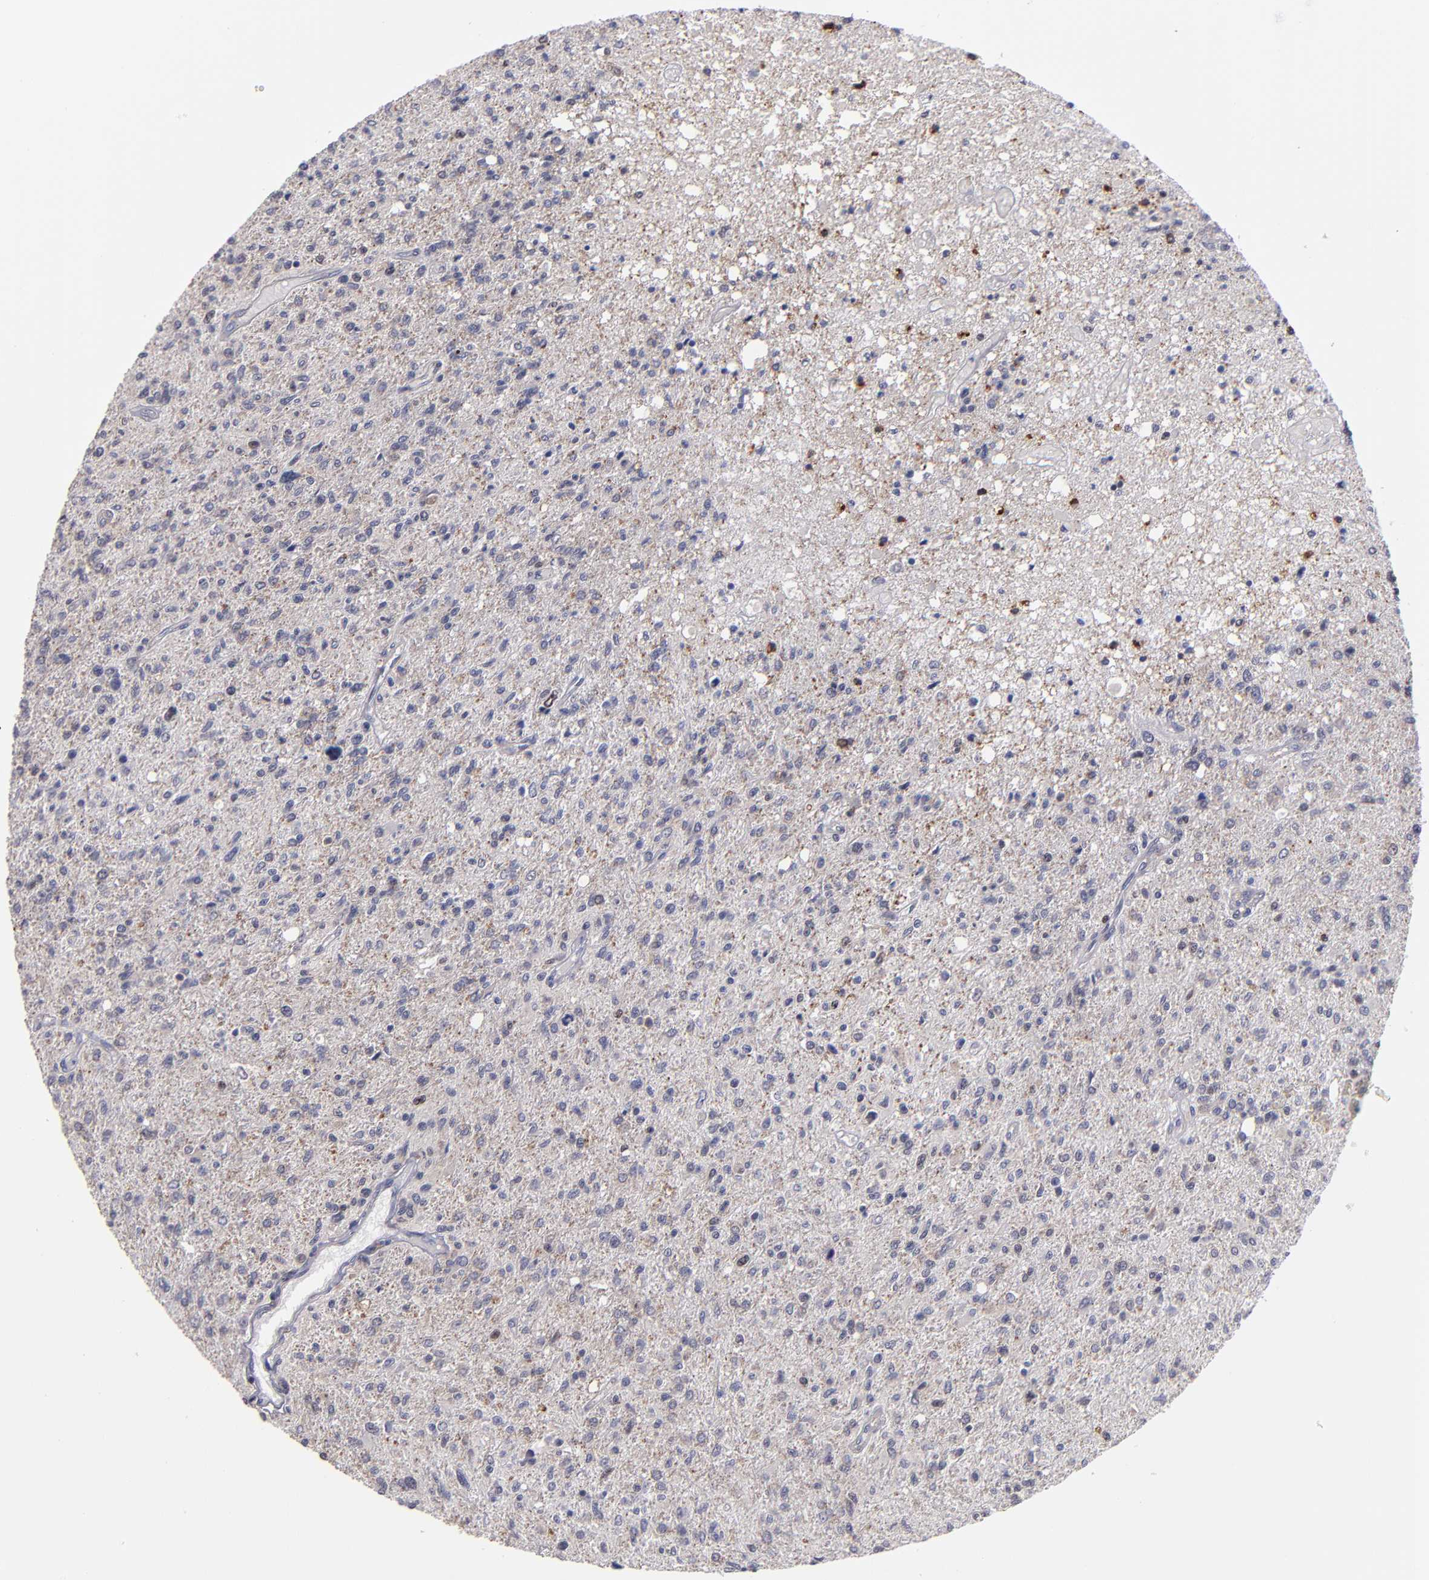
{"staining": {"intensity": "weak", "quantity": "<25%", "location": "cytoplasmic/membranous"}, "tissue": "glioma", "cell_type": "Tumor cells", "image_type": "cancer", "snomed": [{"axis": "morphology", "description": "Glioma, malignant, High grade"}, {"axis": "topography", "description": "Cerebral cortex"}], "caption": "Tumor cells are negative for brown protein staining in glioma.", "gene": "EIF3L", "patient": {"sex": "male", "age": 76}}